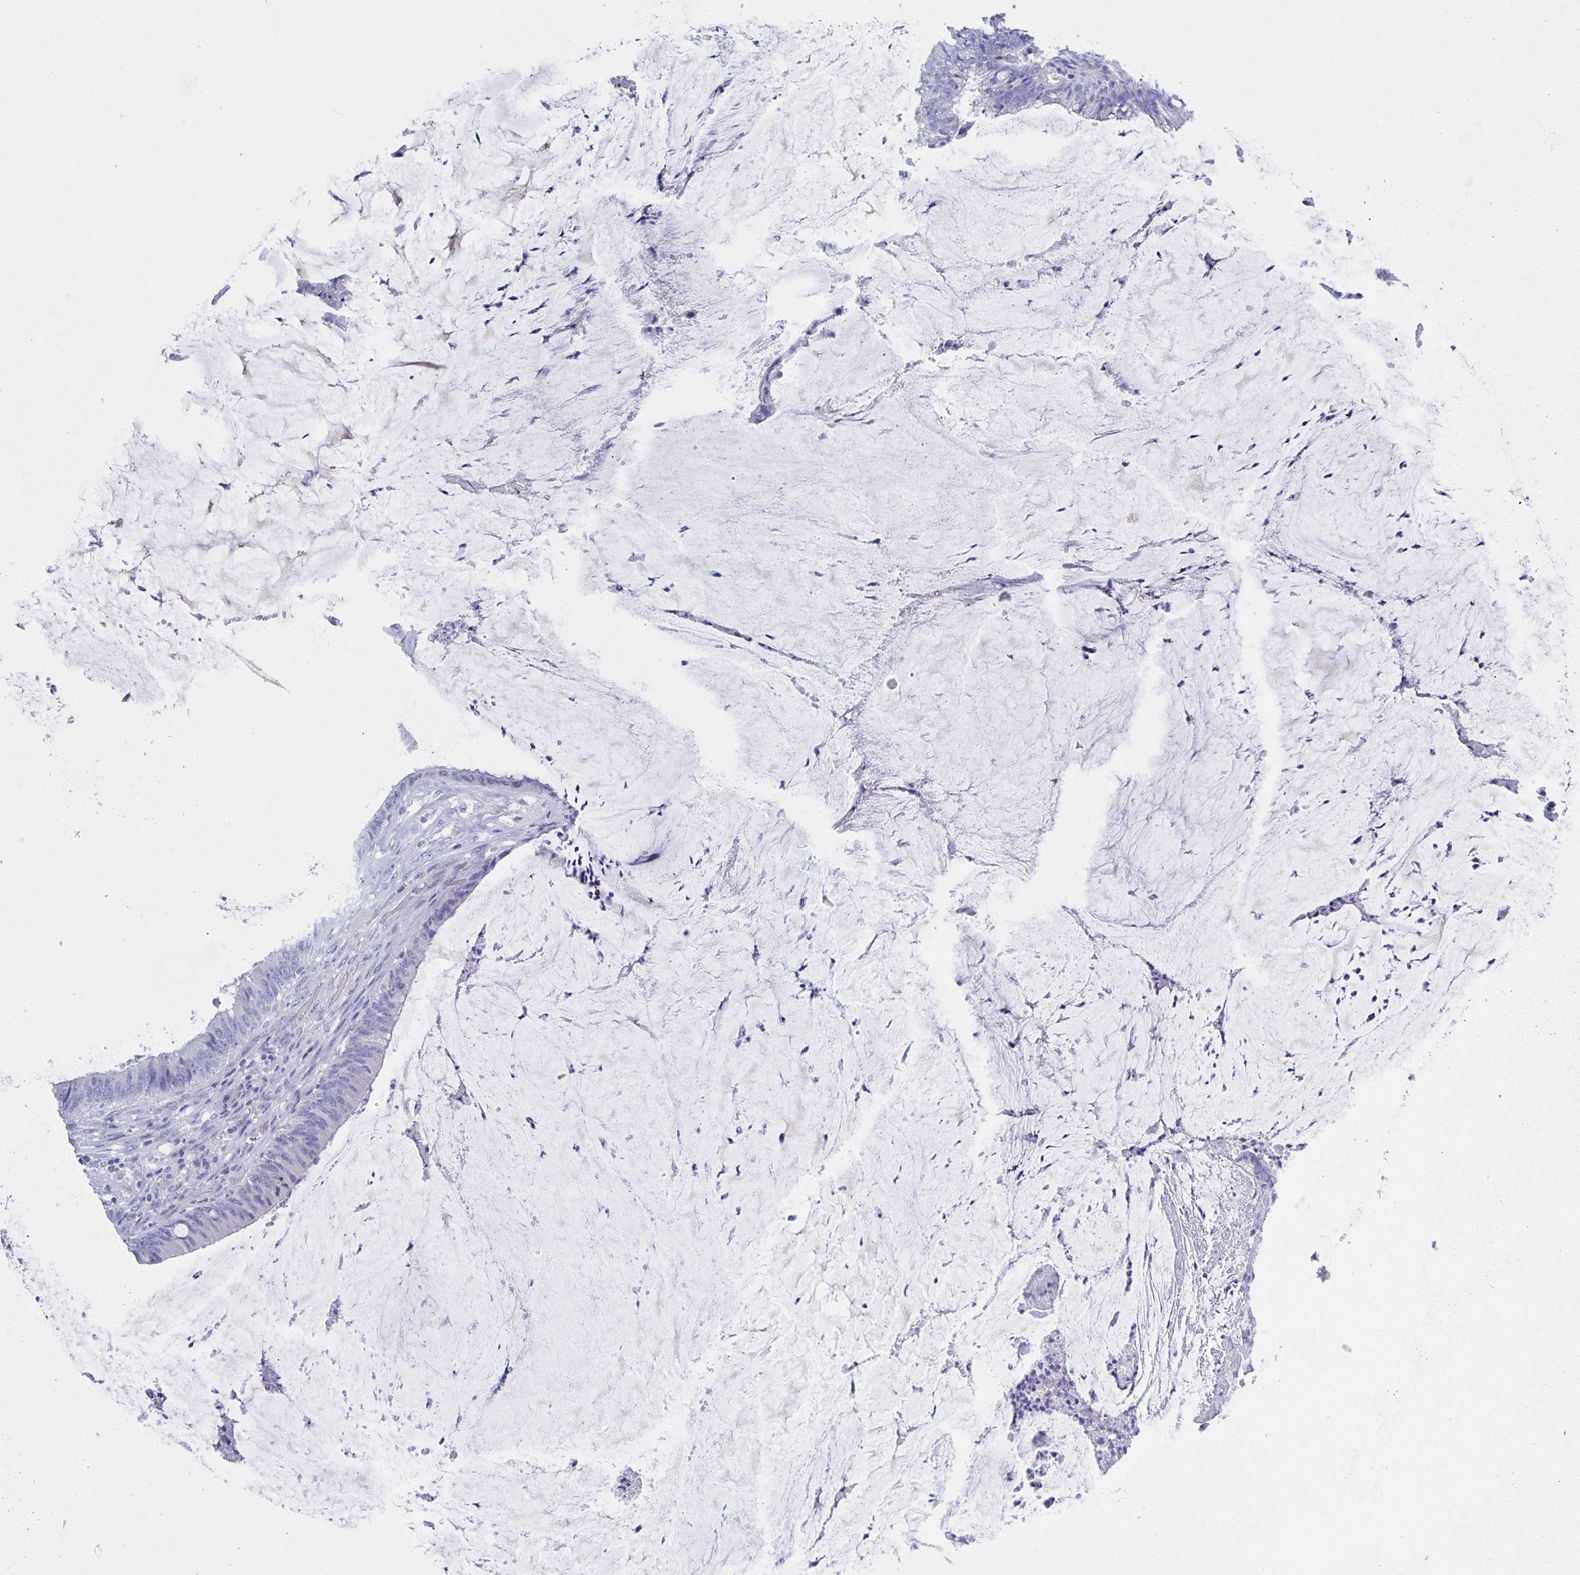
{"staining": {"intensity": "negative", "quantity": "none", "location": "none"}, "tissue": "colorectal cancer", "cell_type": "Tumor cells", "image_type": "cancer", "snomed": [{"axis": "morphology", "description": "Adenocarcinoma, NOS"}, {"axis": "topography", "description": "Colon"}], "caption": "Tumor cells show no significant protein staining in colorectal cancer.", "gene": "MUCL3", "patient": {"sex": "female", "age": 43}}